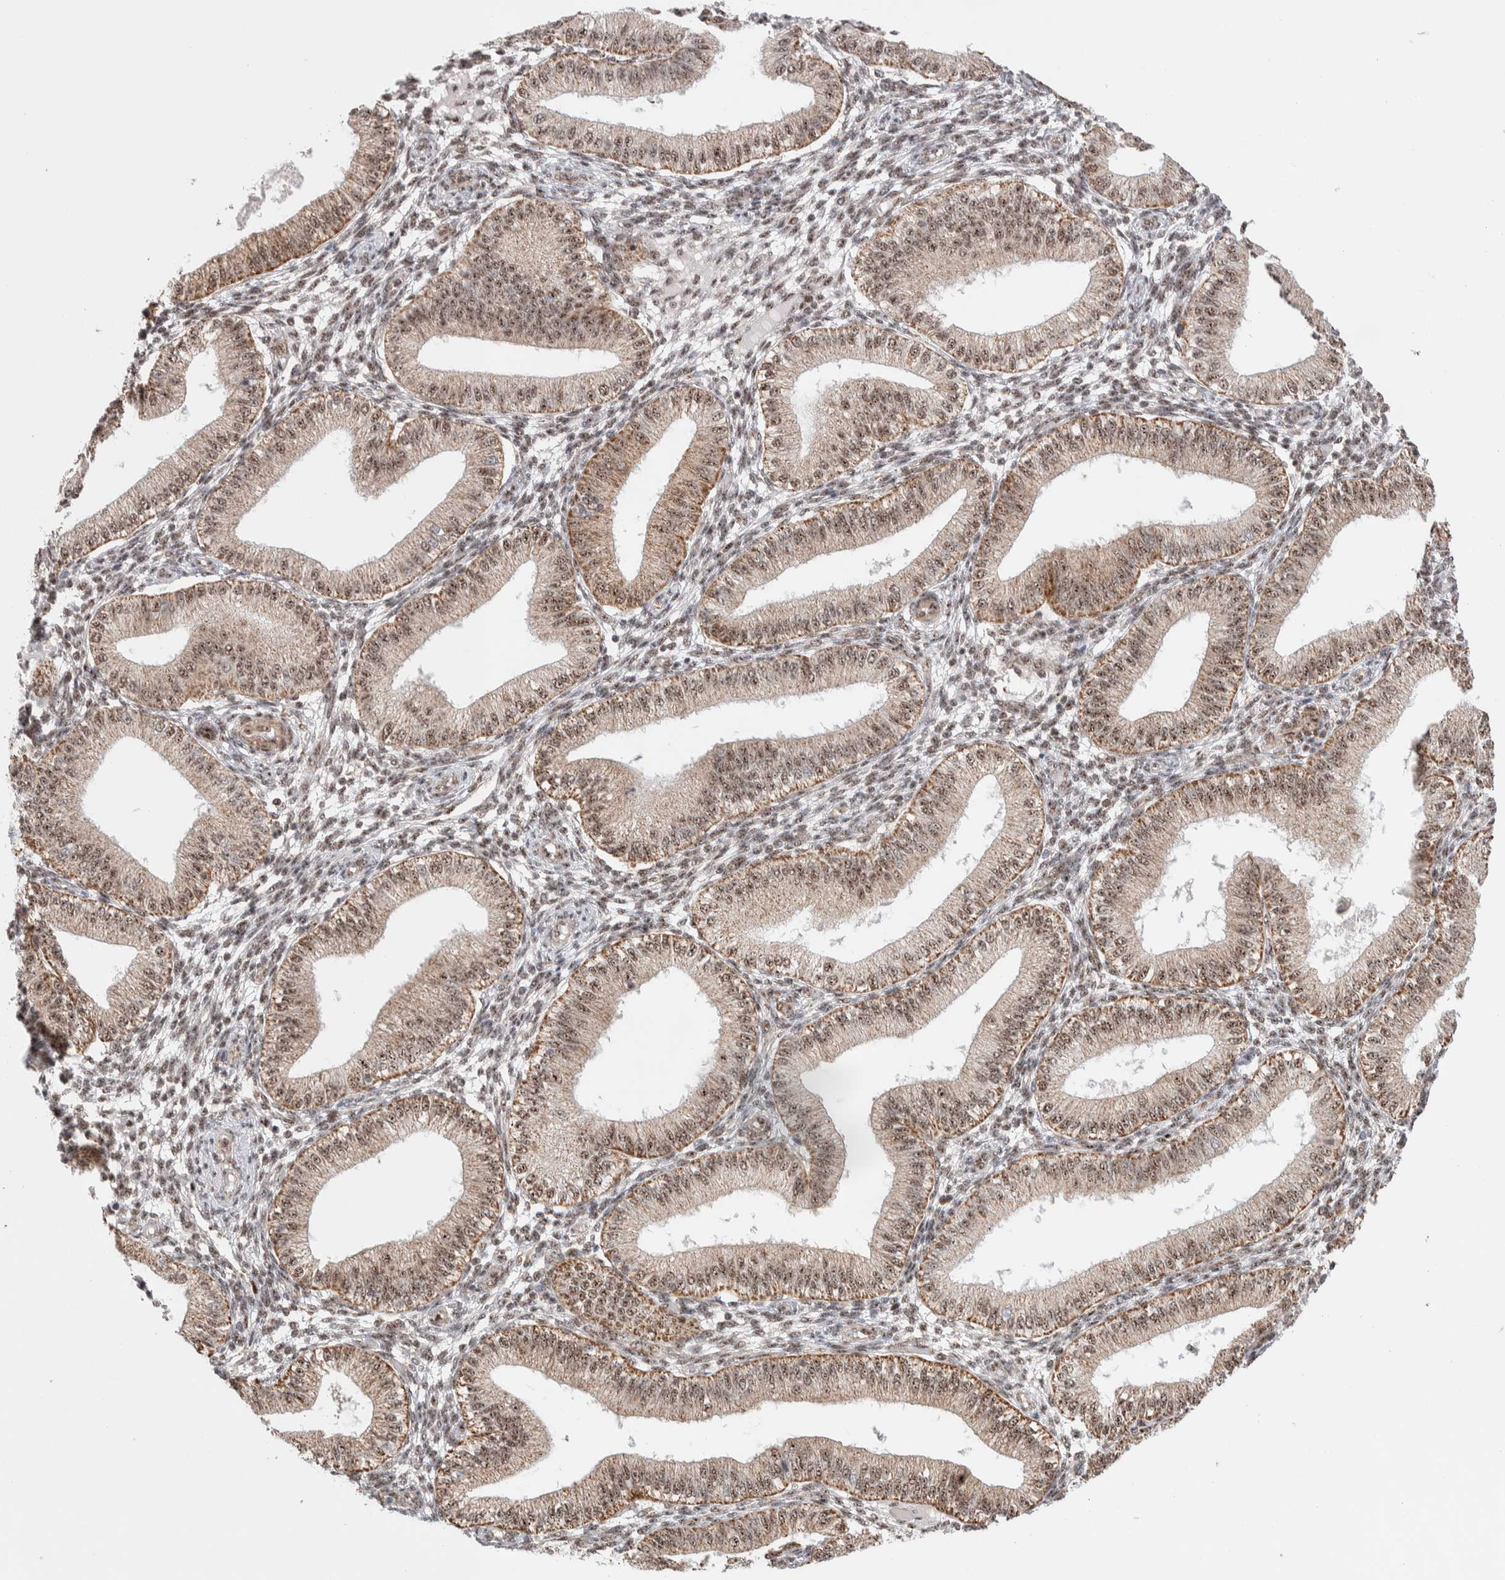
{"staining": {"intensity": "weak", "quantity": "25%-75%", "location": "nuclear"}, "tissue": "endometrium", "cell_type": "Cells in endometrial stroma", "image_type": "normal", "snomed": [{"axis": "morphology", "description": "Normal tissue, NOS"}, {"axis": "topography", "description": "Endometrium"}], "caption": "IHC image of unremarkable endometrium stained for a protein (brown), which reveals low levels of weak nuclear staining in approximately 25%-75% of cells in endometrial stroma.", "gene": "ZNF695", "patient": {"sex": "female", "age": 39}}